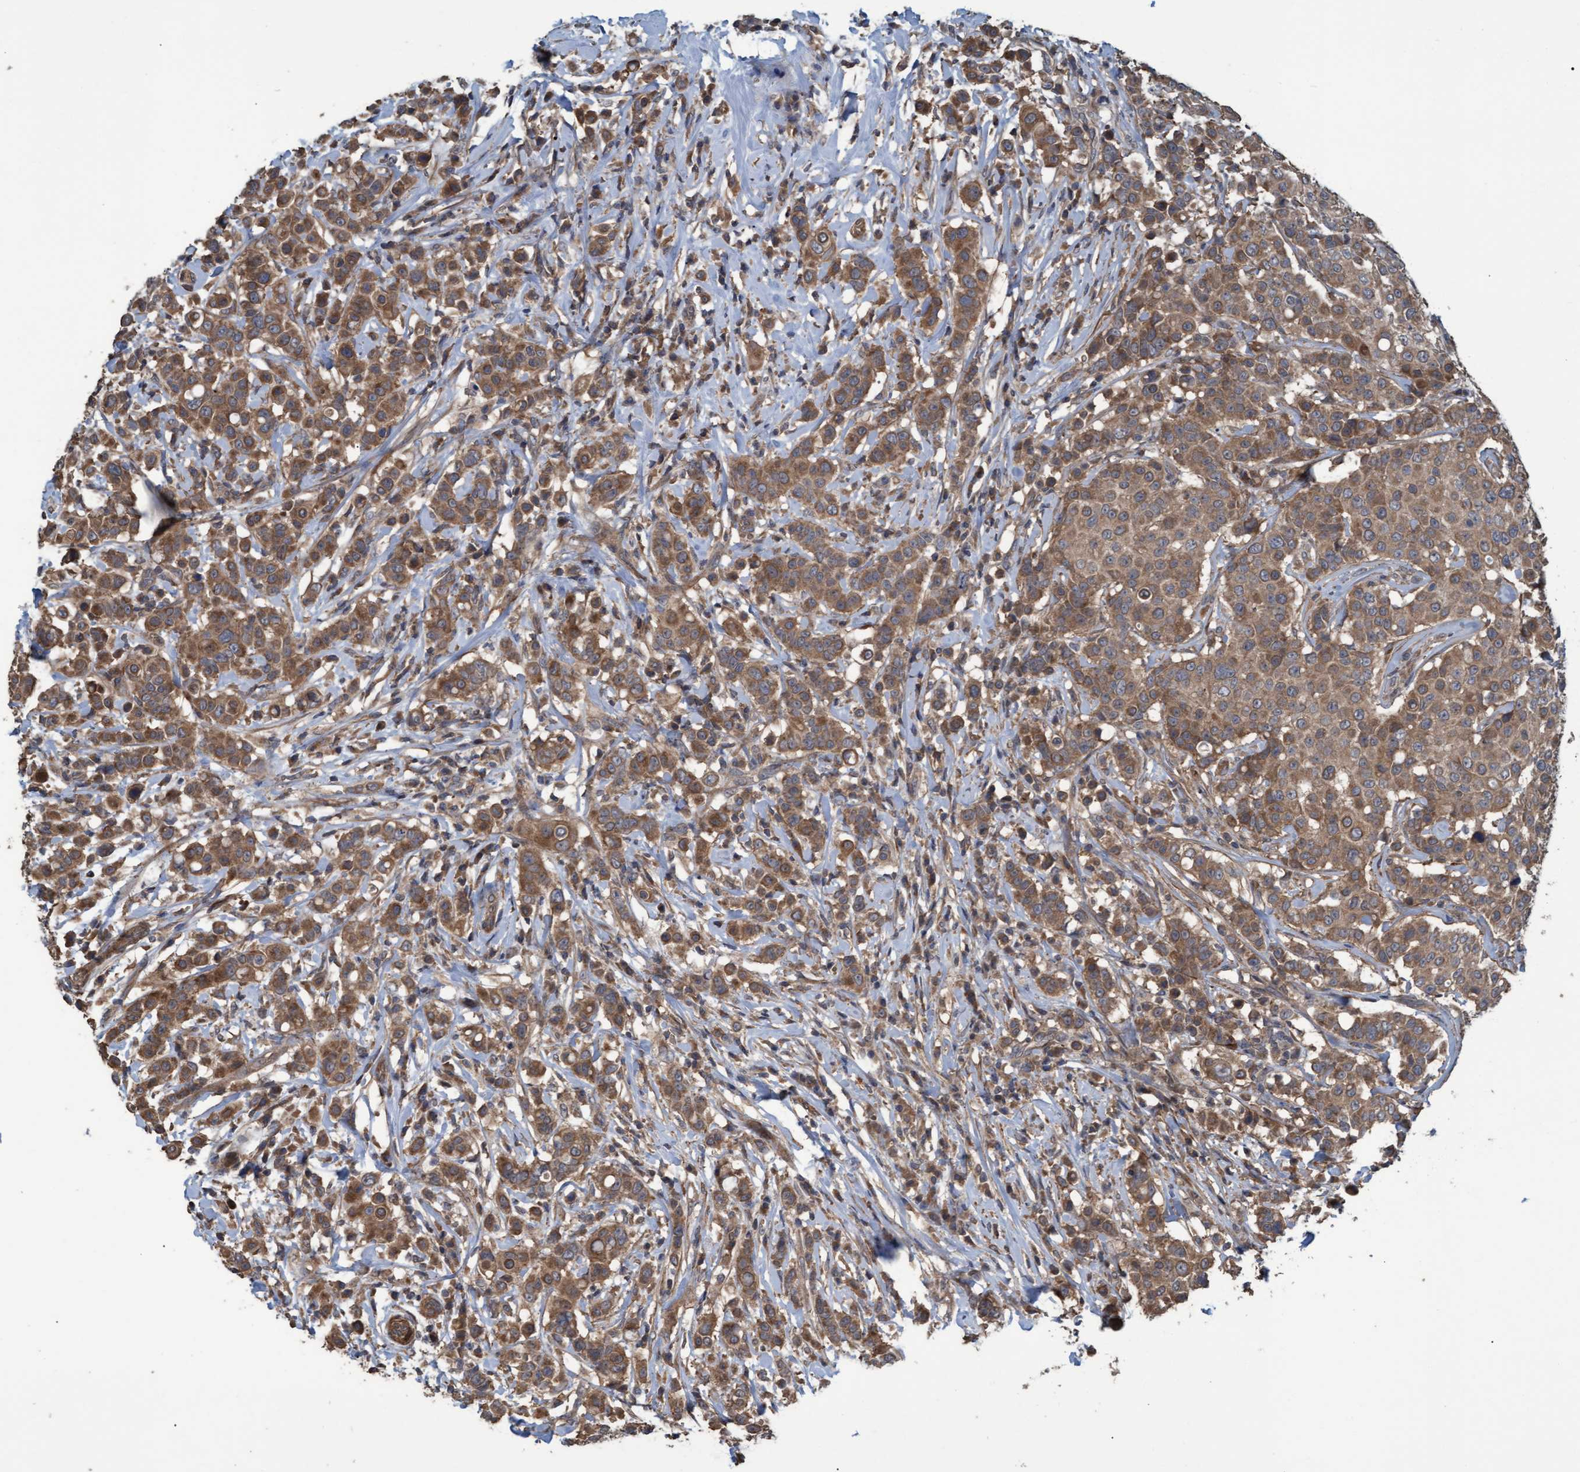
{"staining": {"intensity": "moderate", "quantity": ">75%", "location": "cytoplasmic/membranous"}, "tissue": "breast cancer", "cell_type": "Tumor cells", "image_type": "cancer", "snomed": [{"axis": "morphology", "description": "Duct carcinoma"}, {"axis": "topography", "description": "Breast"}], "caption": "Tumor cells show medium levels of moderate cytoplasmic/membranous expression in approximately >75% of cells in breast cancer.", "gene": "GGT6", "patient": {"sex": "female", "age": 27}}